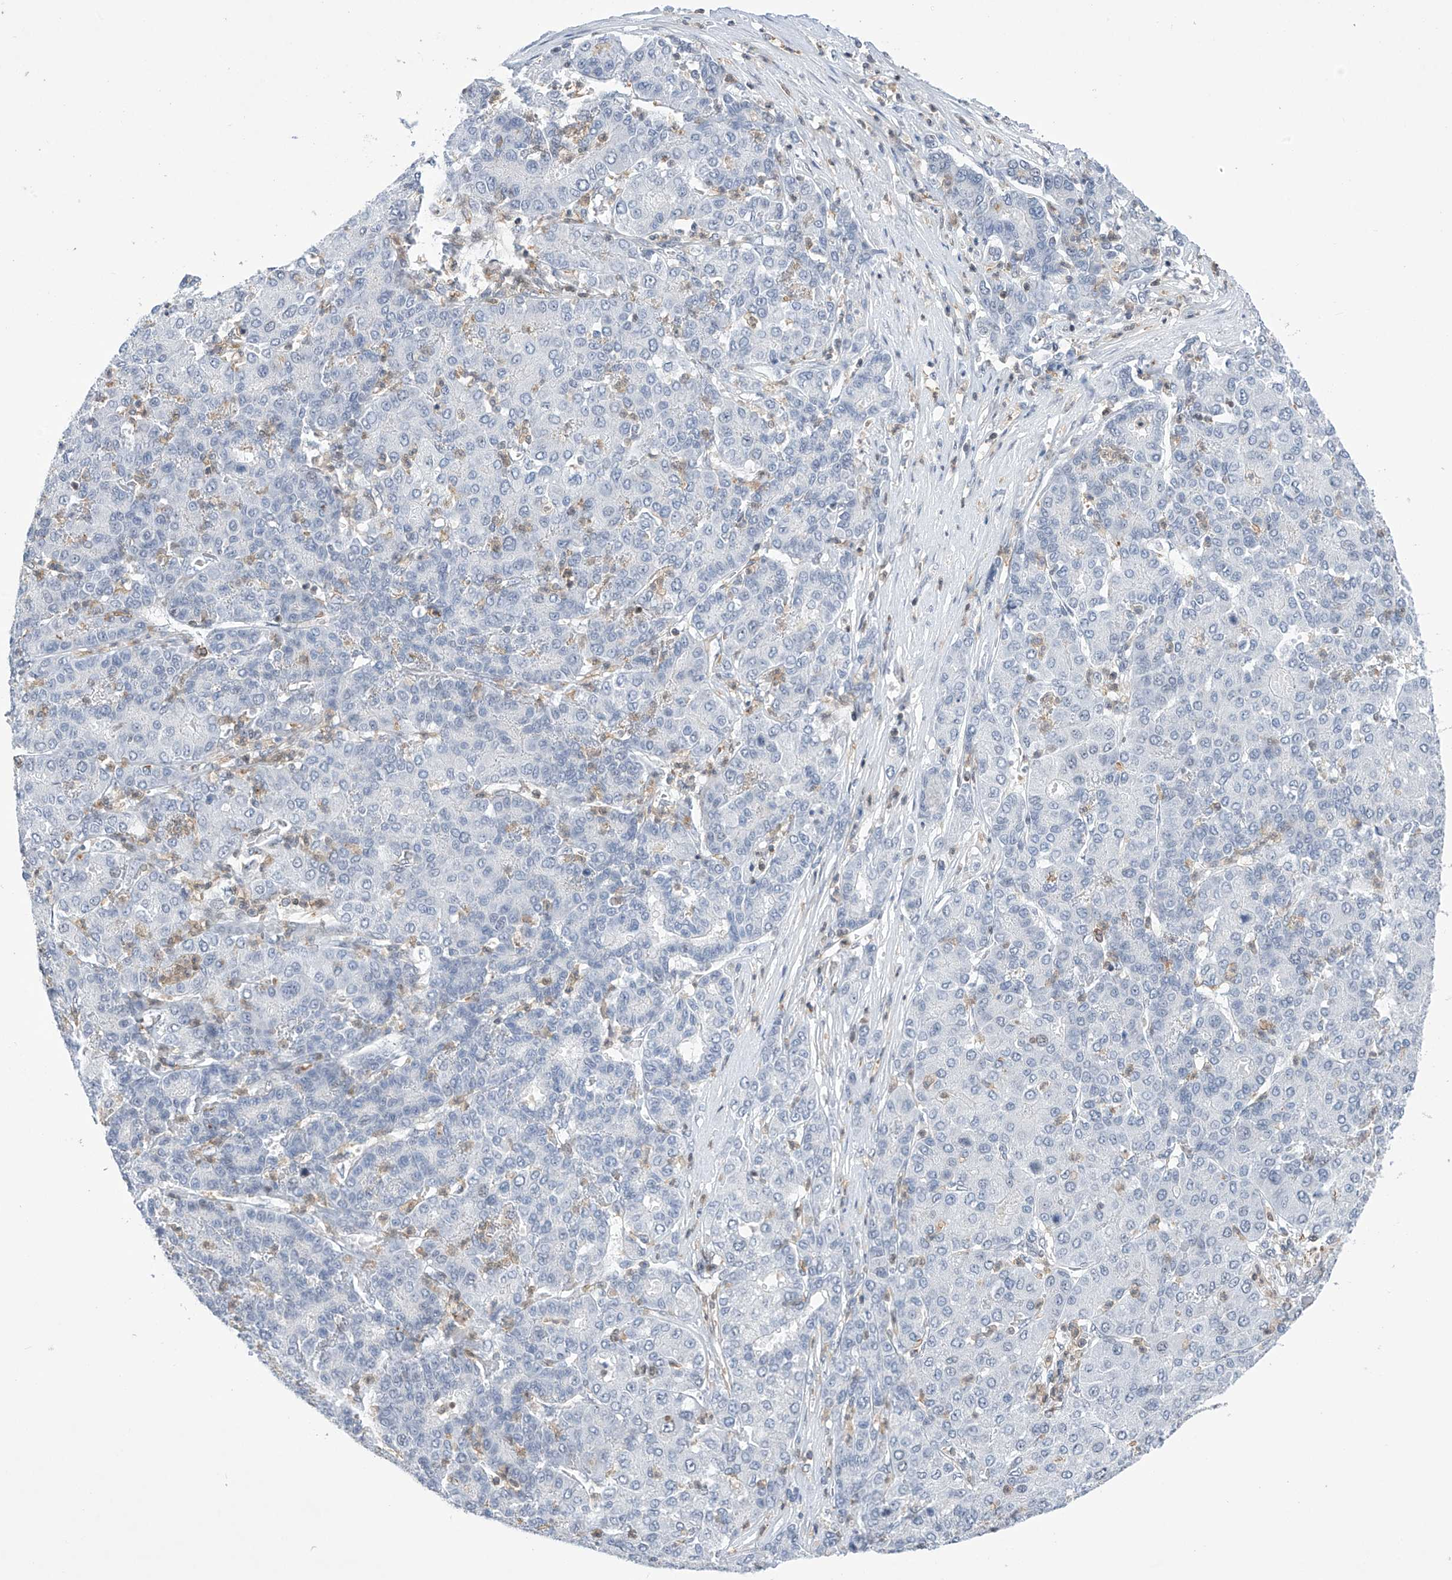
{"staining": {"intensity": "negative", "quantity": "none", "location": "none"}, "tissue": "liver cancer", "cell_type": "Tumor cells", "image_type": "cancer", "snomed": [{"axis": "morphology", "description": "Carcinoma, Hepatocellular, NOS"}, {"axis": "topography", "description": "Liver"}], "caption": "Liver cancer (hepatocellular carcinoma) stained for a protein using immunohistochemistry exhibits no expression tumor cells.", "gene": "MSL3", "patient": {"sex": "male", "age": 65}}